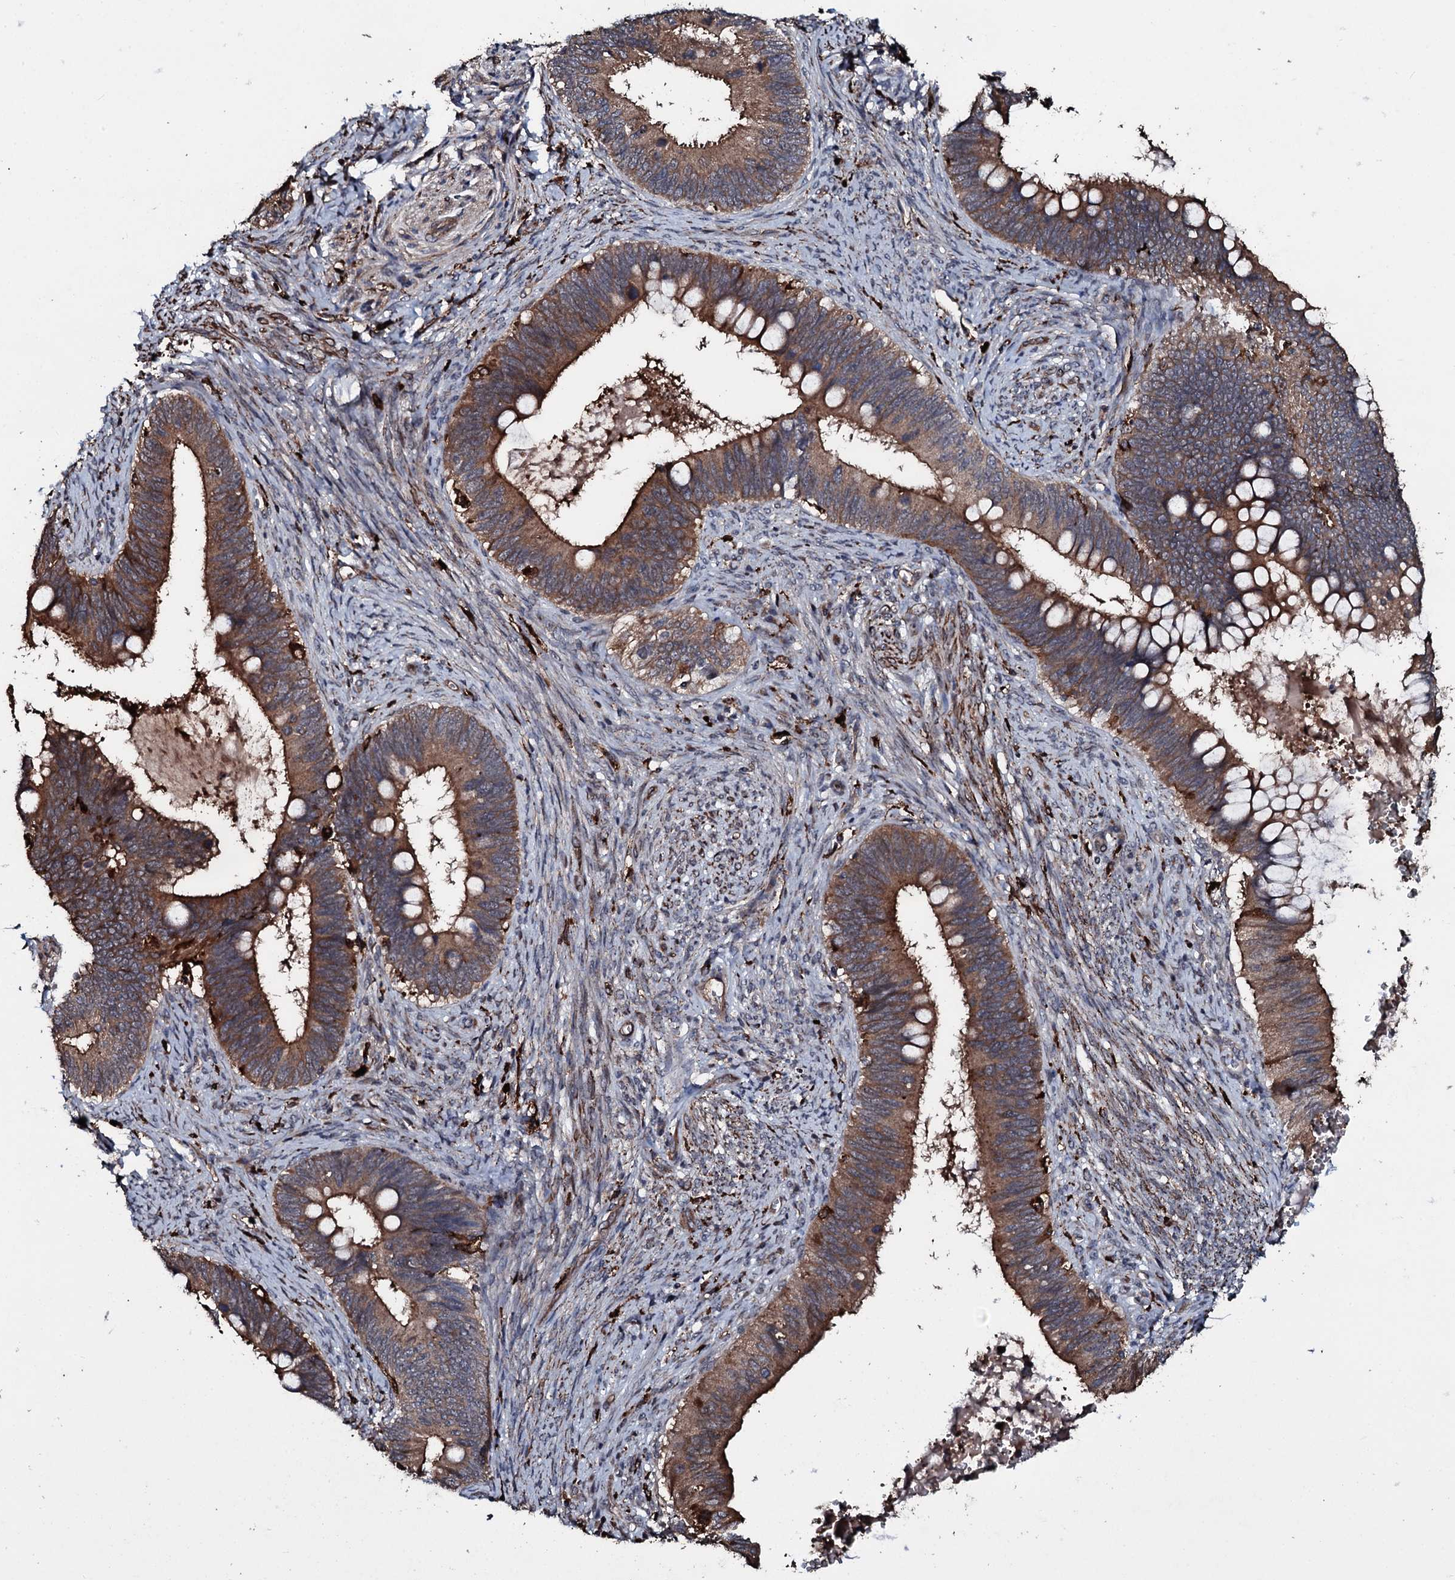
{"staining": {"intensity": "moderate", "quantity": ">75%", "location": "cytoplasmic/membranous"}, "tissue": "cervical cancer", "cell_type": "Tumor cells", "image_type": "cancer", "snomed": [{"axis": "morphology", "description": "Adenocarcinoma, NOS"}, {"axis": "topography", "description": "Cervix"}], "caption": "Protein expression analysis of adenocarcinoma (cervical) exhibits moderate cytoplasmic/membranous positivity in approximately >75% of tumor cells.", "gene": "TPGS2", "patient": {"sex": "female", "age": 42}}